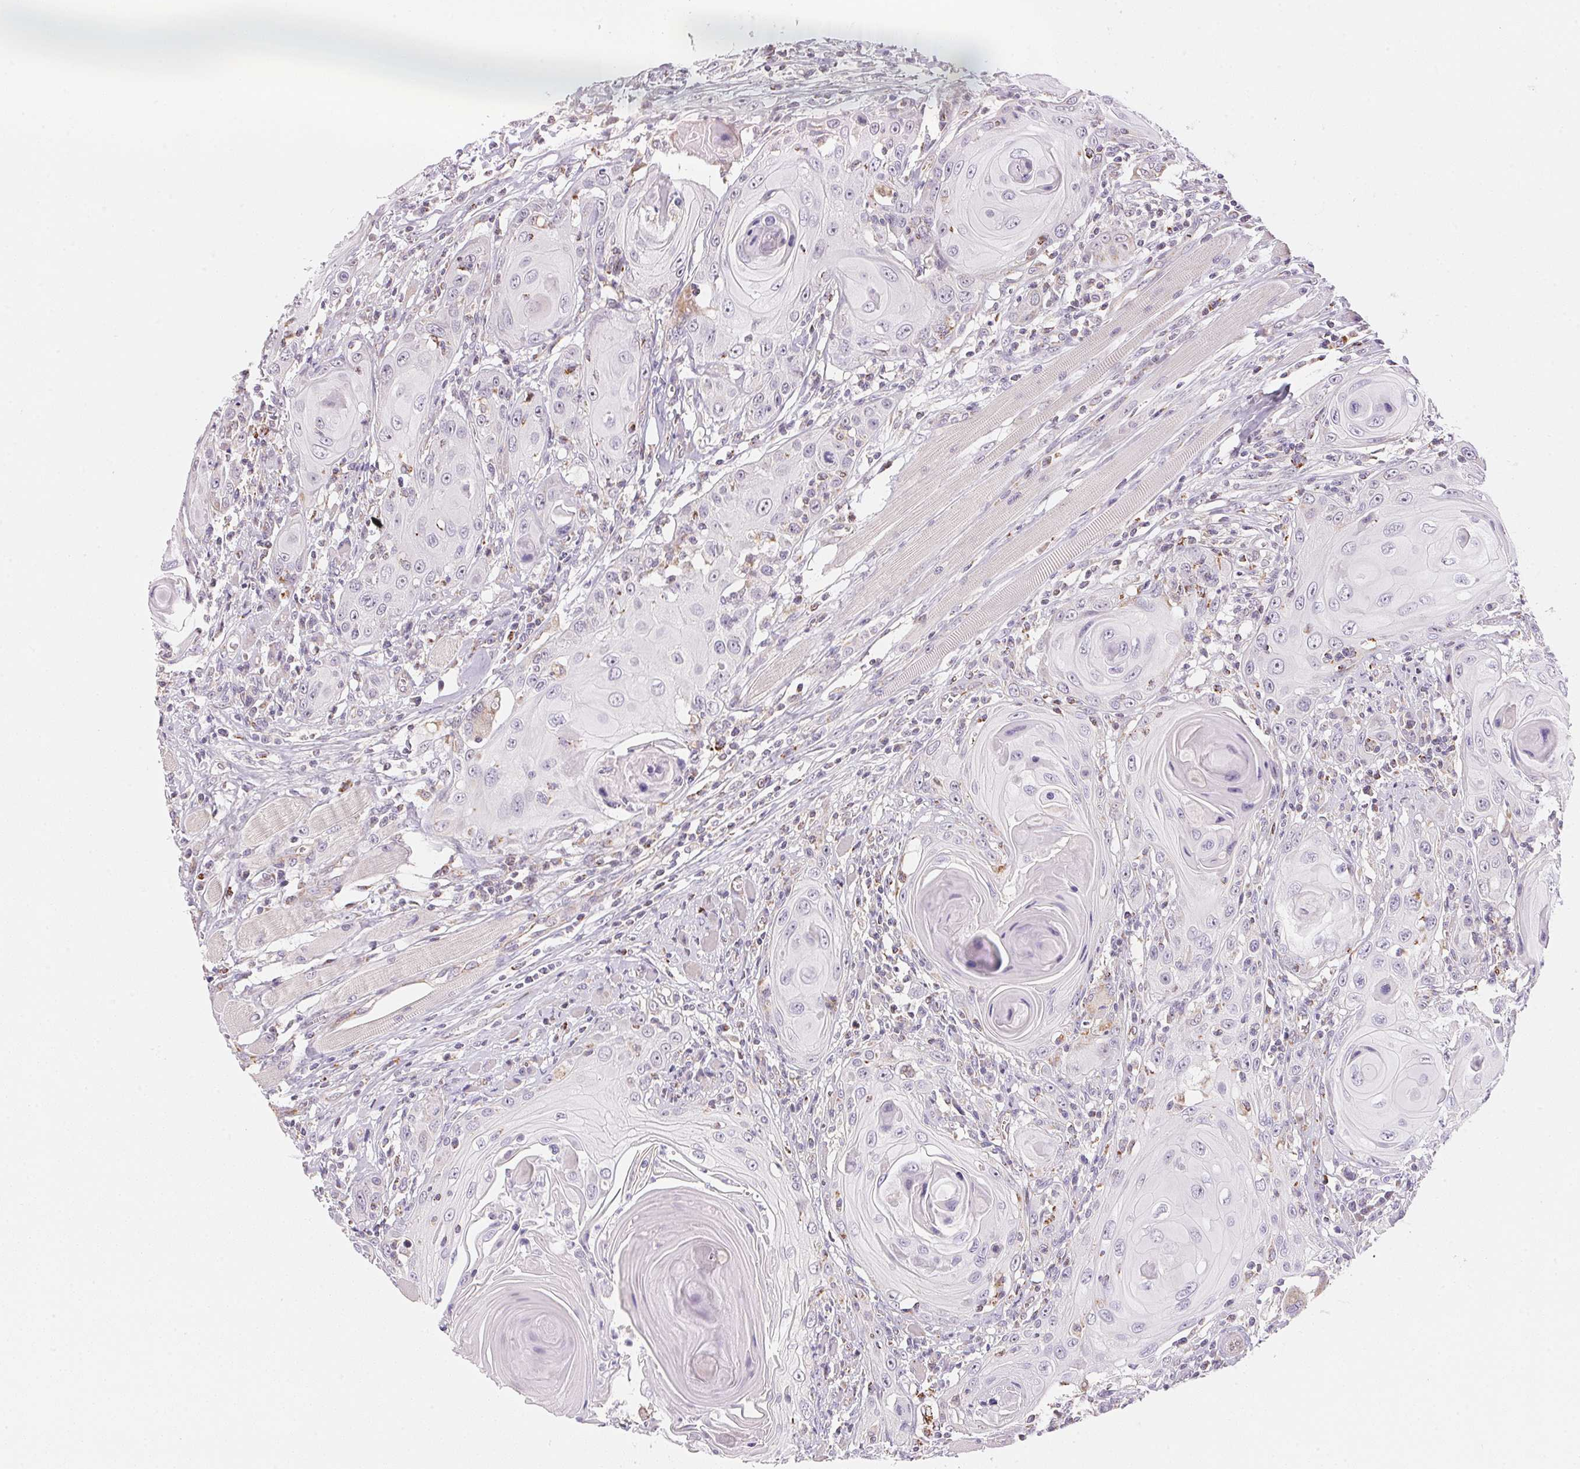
{"staining": {"intensity": "negative", "quantity": "none", "location": "none"}, "tissue": "head and neck cancer", "cell_type": "Tumor cells", "image_type": "cancer", "snomed": [{"axis": "morphology", "description": "Squamous cell carcinoma, NOS"}, {"axis": "topography", "description": "Head-Neck"}], "caption": "Tumor cells are negative for brown protein staining in squamous cell carcinoma (head and neck).", "gene": "GIPC2", "patient": {"sex": "female", "age": 80}}